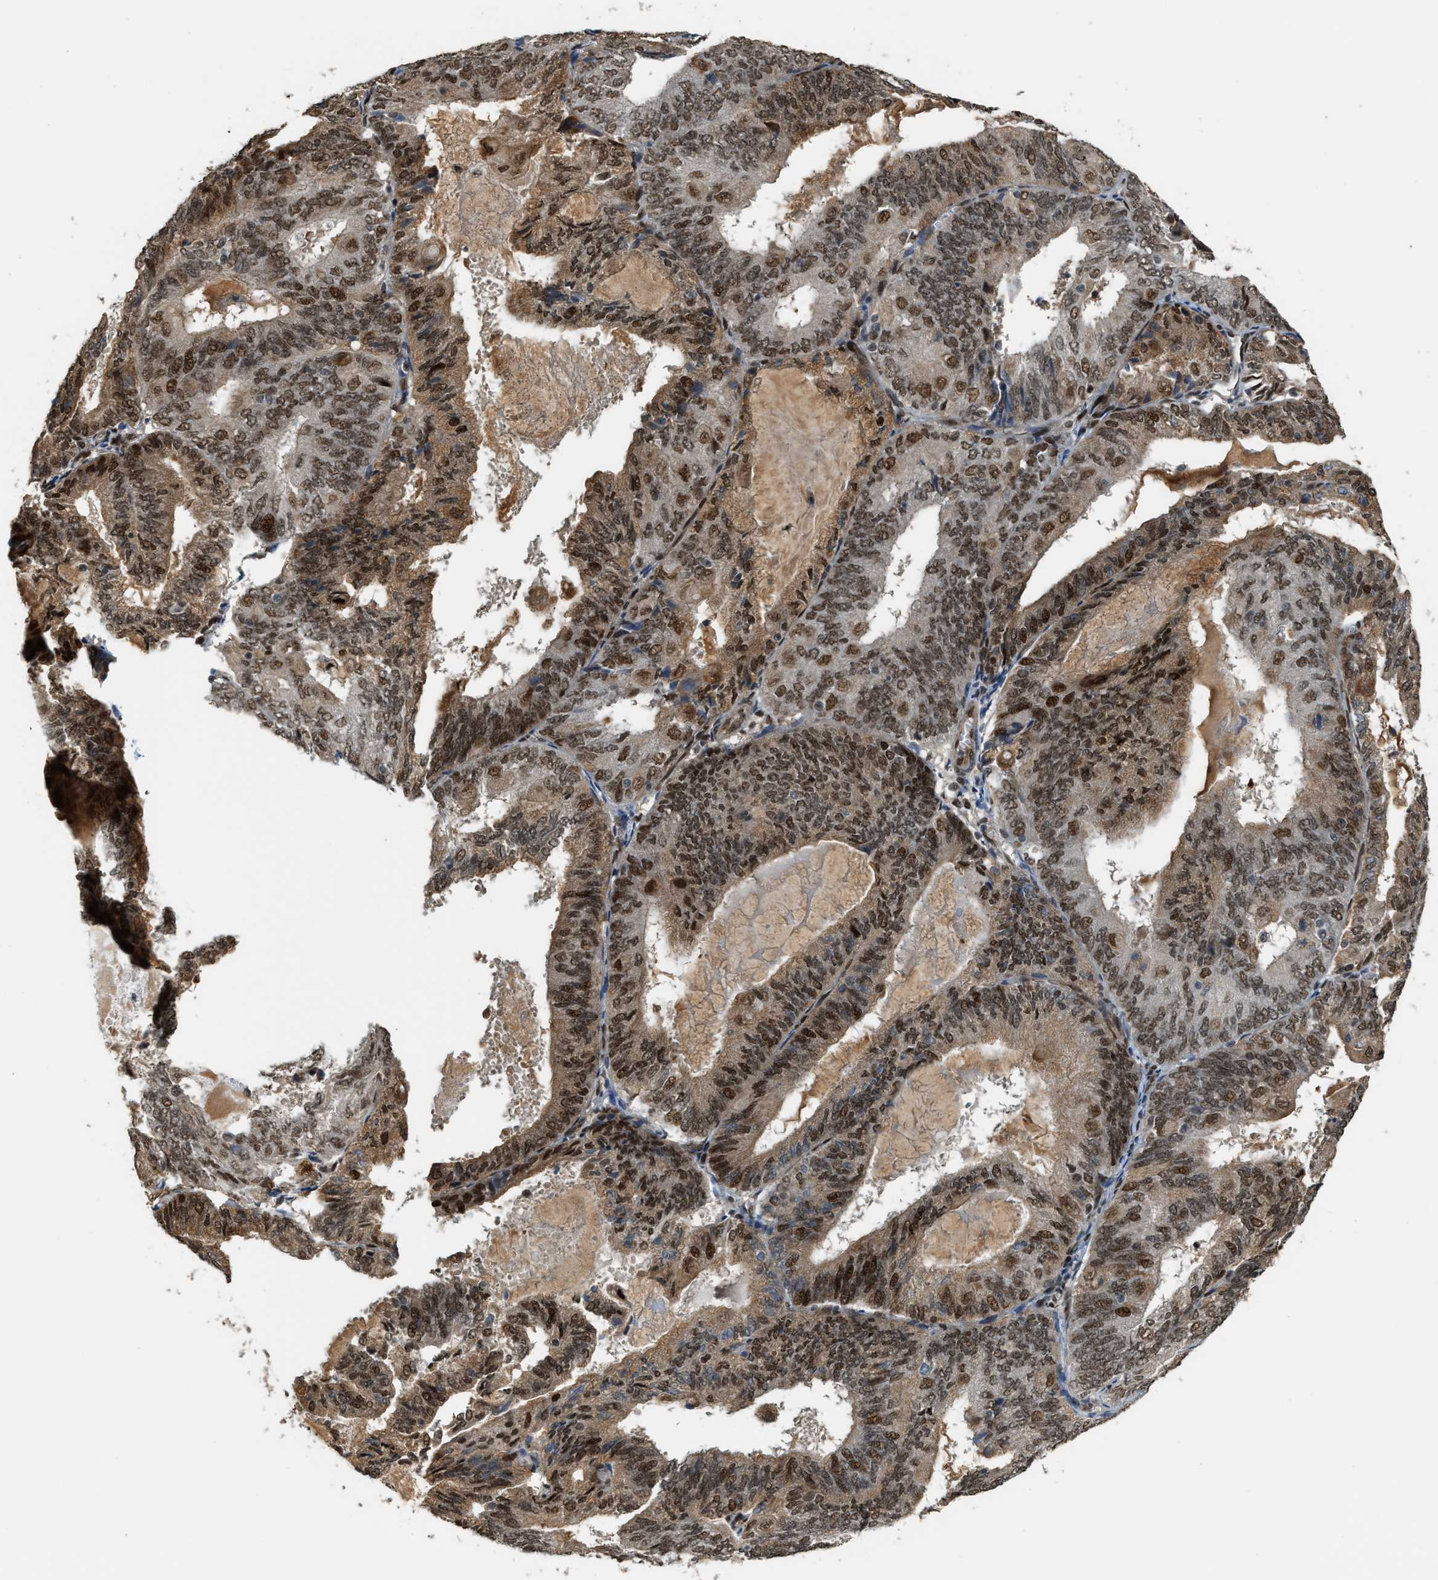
{"staining": {"intensity": "moderate", "quantity": ">75%", "location": "cytoplasmic/membranous,nuclear"}, "tissue": "endometrial cancer", "cell_type": "Tumor cells", "image_type": "cancer", "snomed": [{"axis": "morphology", "description": "Adenocarcinoma, NOS"}, {"axis": "topography", "description": "Endometrium"}], "caption": "This micrograph displays immunohistochemistry (IHC) staining of endometrial cancer, with medium moderate cytoplasmic/membranous and nuclear positivity in about >75% of tumor cells.", "gene": "SERTAD2", "patient": {"sex": "female", "age": 81}}